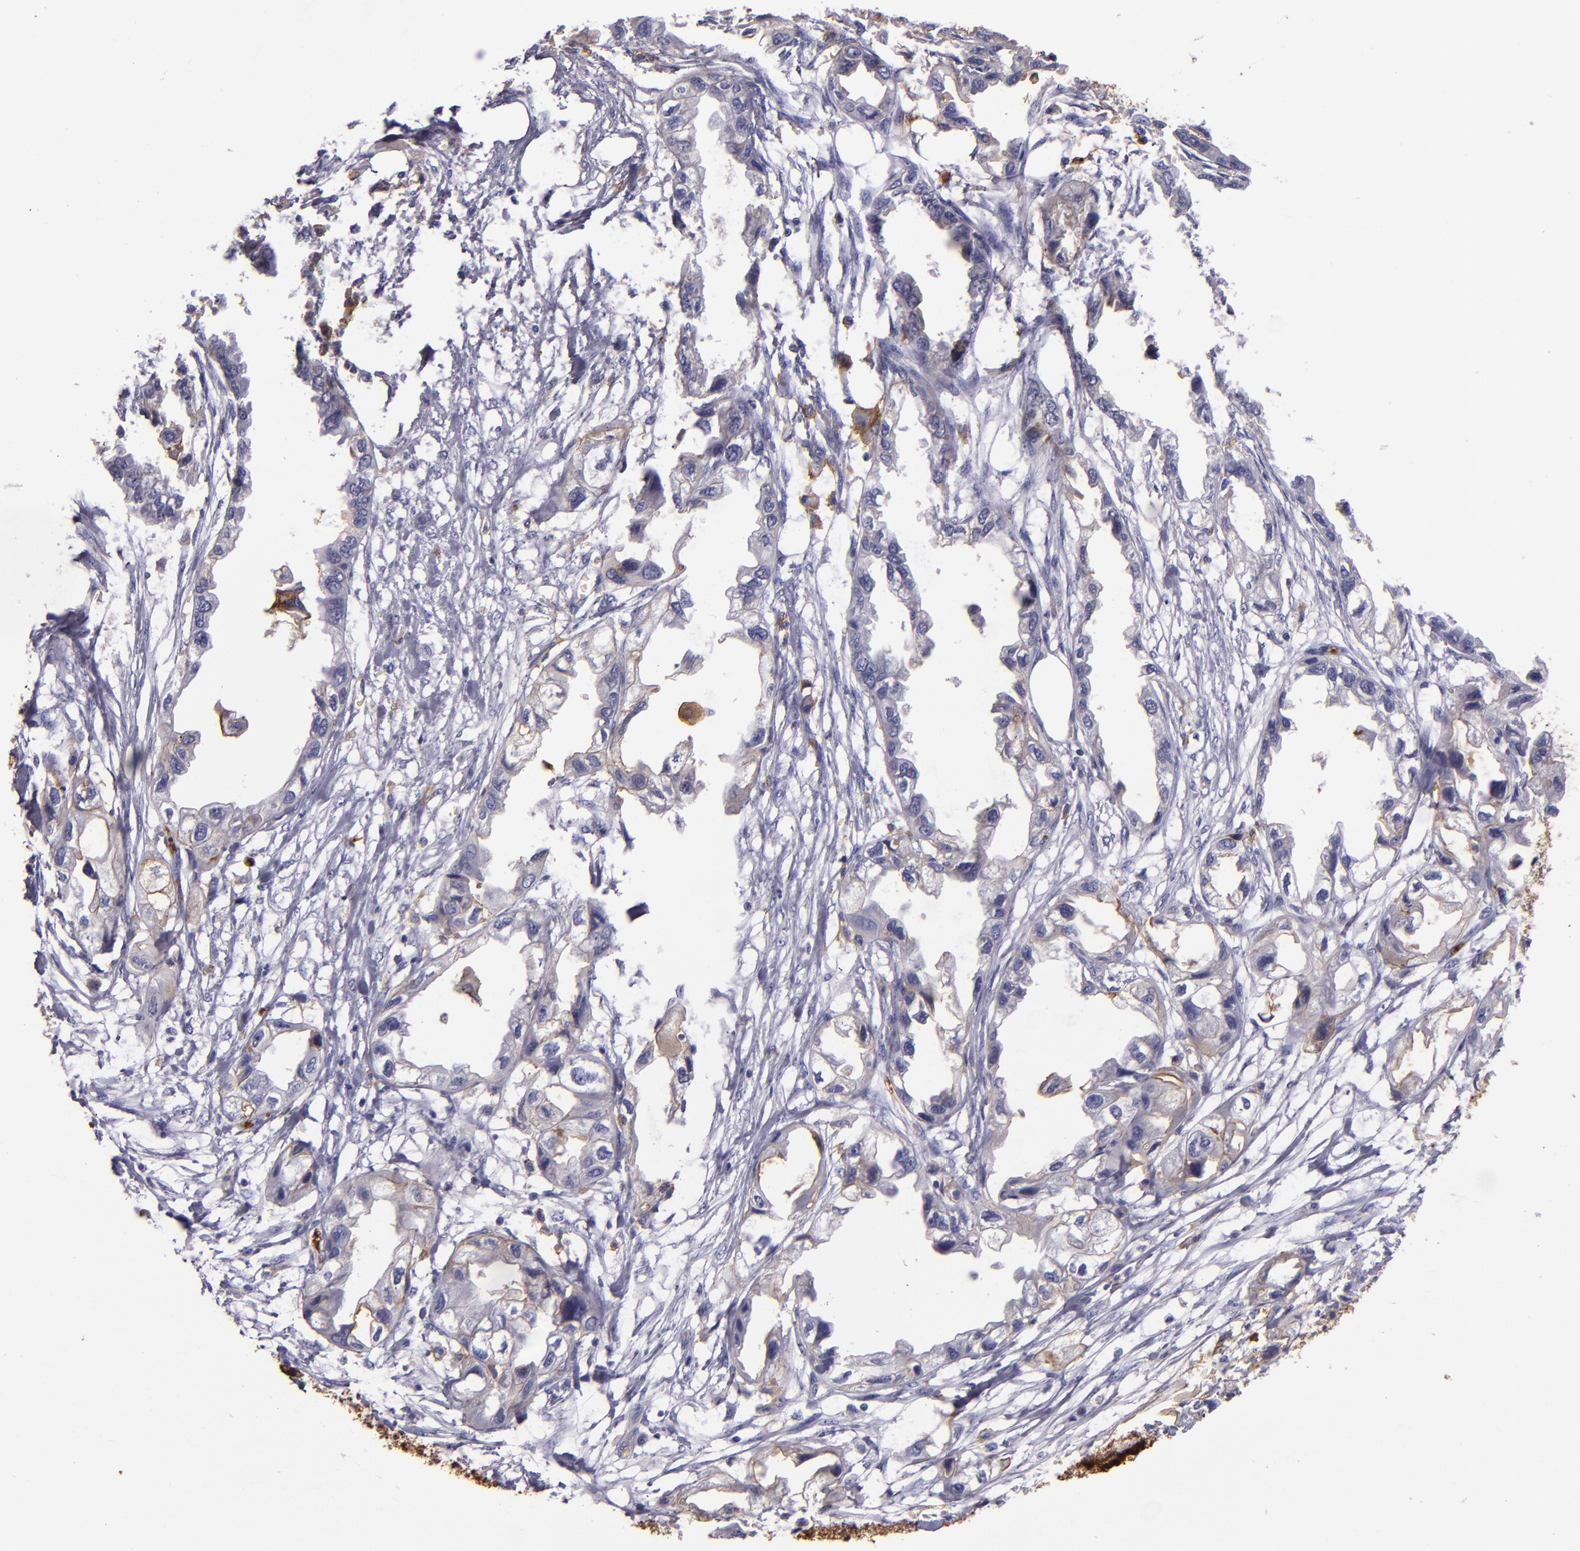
{"staining": {"intensity": "negative", "quantity": "none", "location": "none"}, "tissue": "endometrial cancer", "cell_type": "Tumor cells", "image_type": "cancer", "snomed": [{"axis": "morphology", "description": "Adenocarcinoma, NOS"}, {"axis": "topography", "description": "Endometrium"}], "caption": "There is no significant positivity in tumor cells of endometrial adenocarcinoma.", "gene": "CD9", "patient": {"sex": "female", "age": 67}}